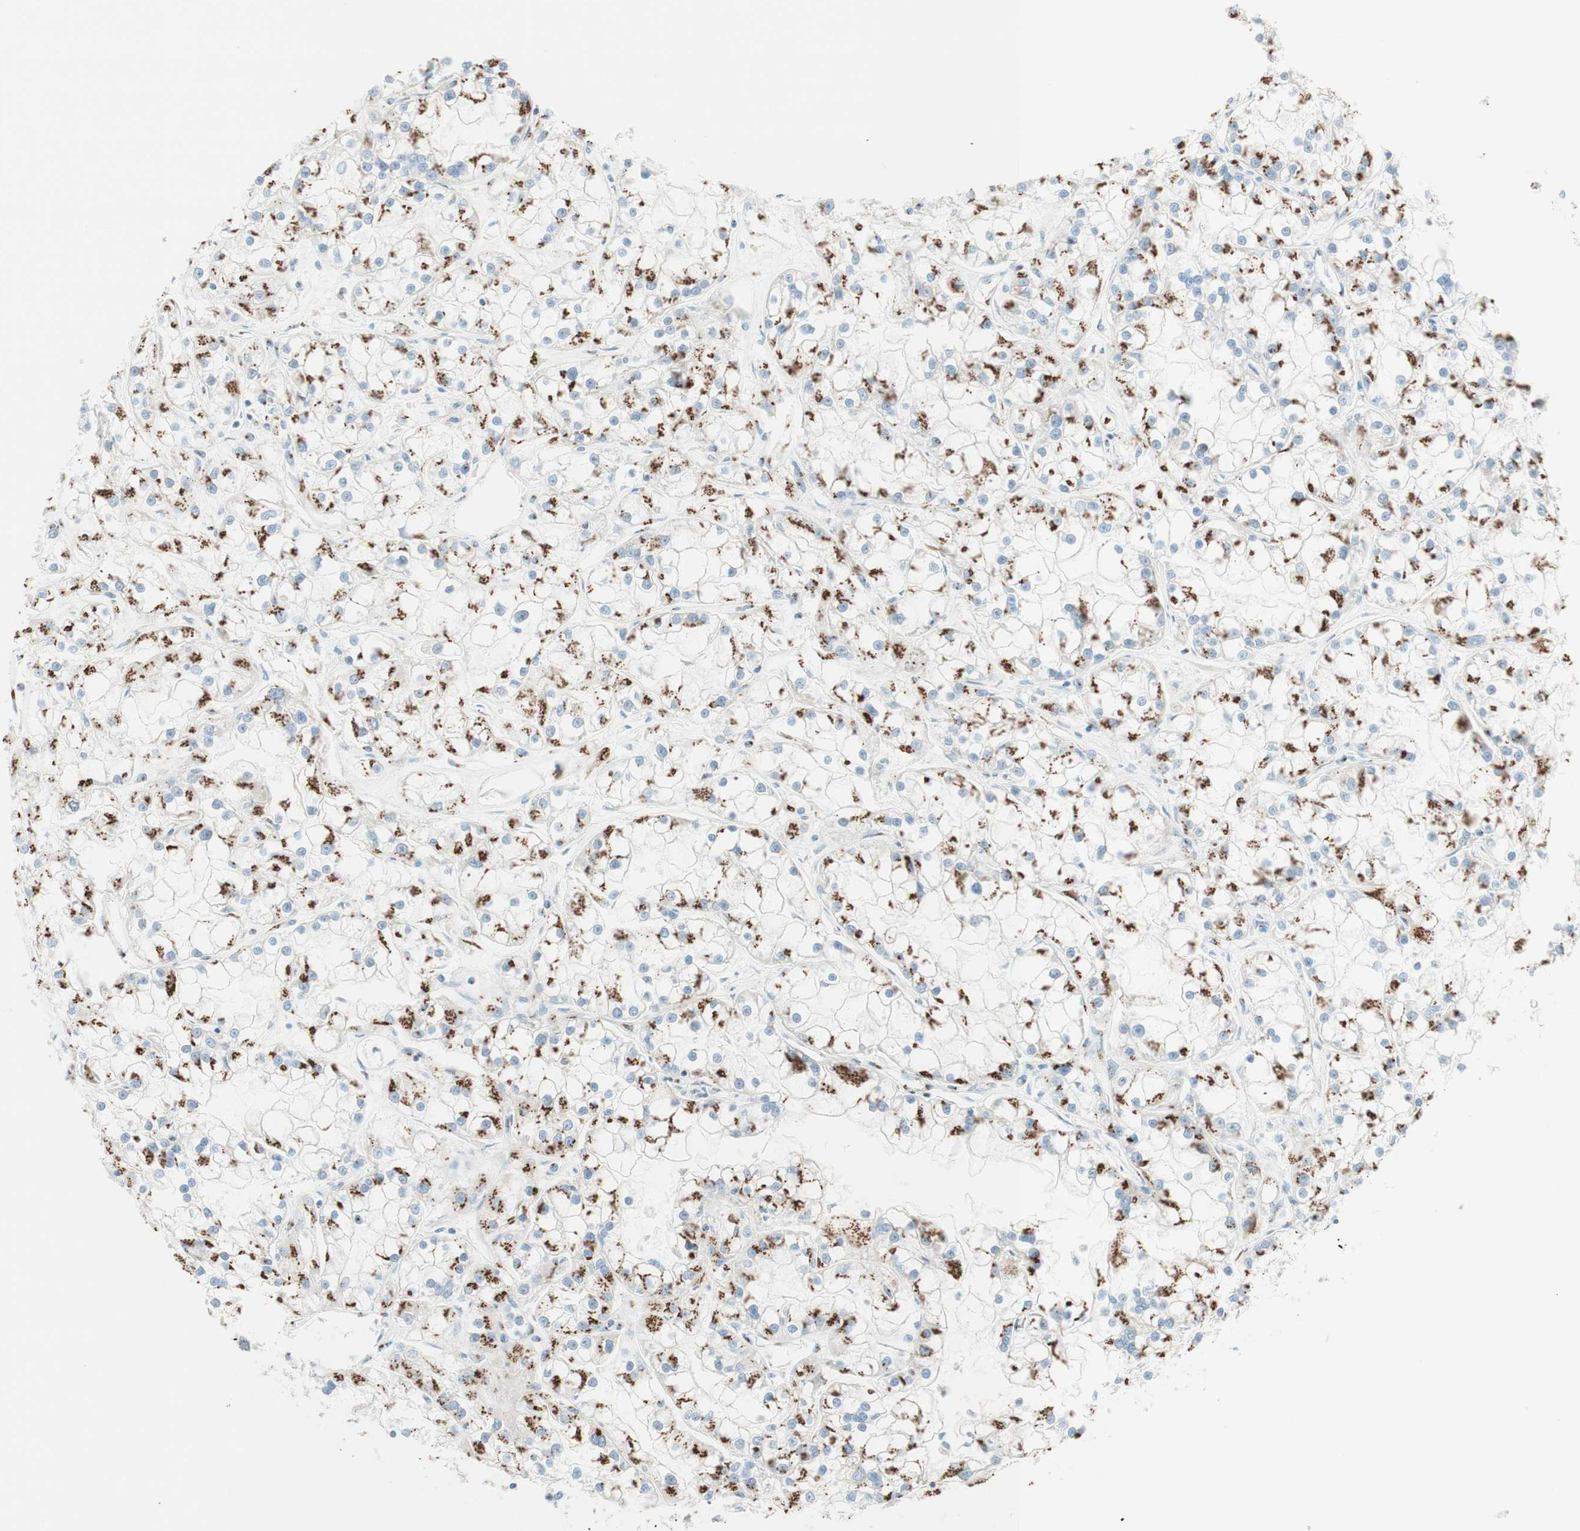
{"staining": {"intensity": "strong", "quantity": "25%-75%", "location": "cytoplasmic/membranous"}, "tissue": "renal cancer", "cell_type": "Tumor cells", "image_type": "cancer", "snomed": [{"axis": "morphology", "description": "Adenocarcinoma, NOS"}, {"axis": "topography", "description": "Kidney"}], "caption": "Immunohistochemical staining of human adenocarcinoma (renal) displays high levels of strong cytoplasmic/membranous staining in approximately 25%-75% of tumor cells. The staining was performed using DAB (3,3'-diaminobenzidine), with brown indicating positive protein expression. Nuclei are stained blue with hematoxylin.", "gene": "GOLGB1", "patient": {"sex": "female", "age": 52}}